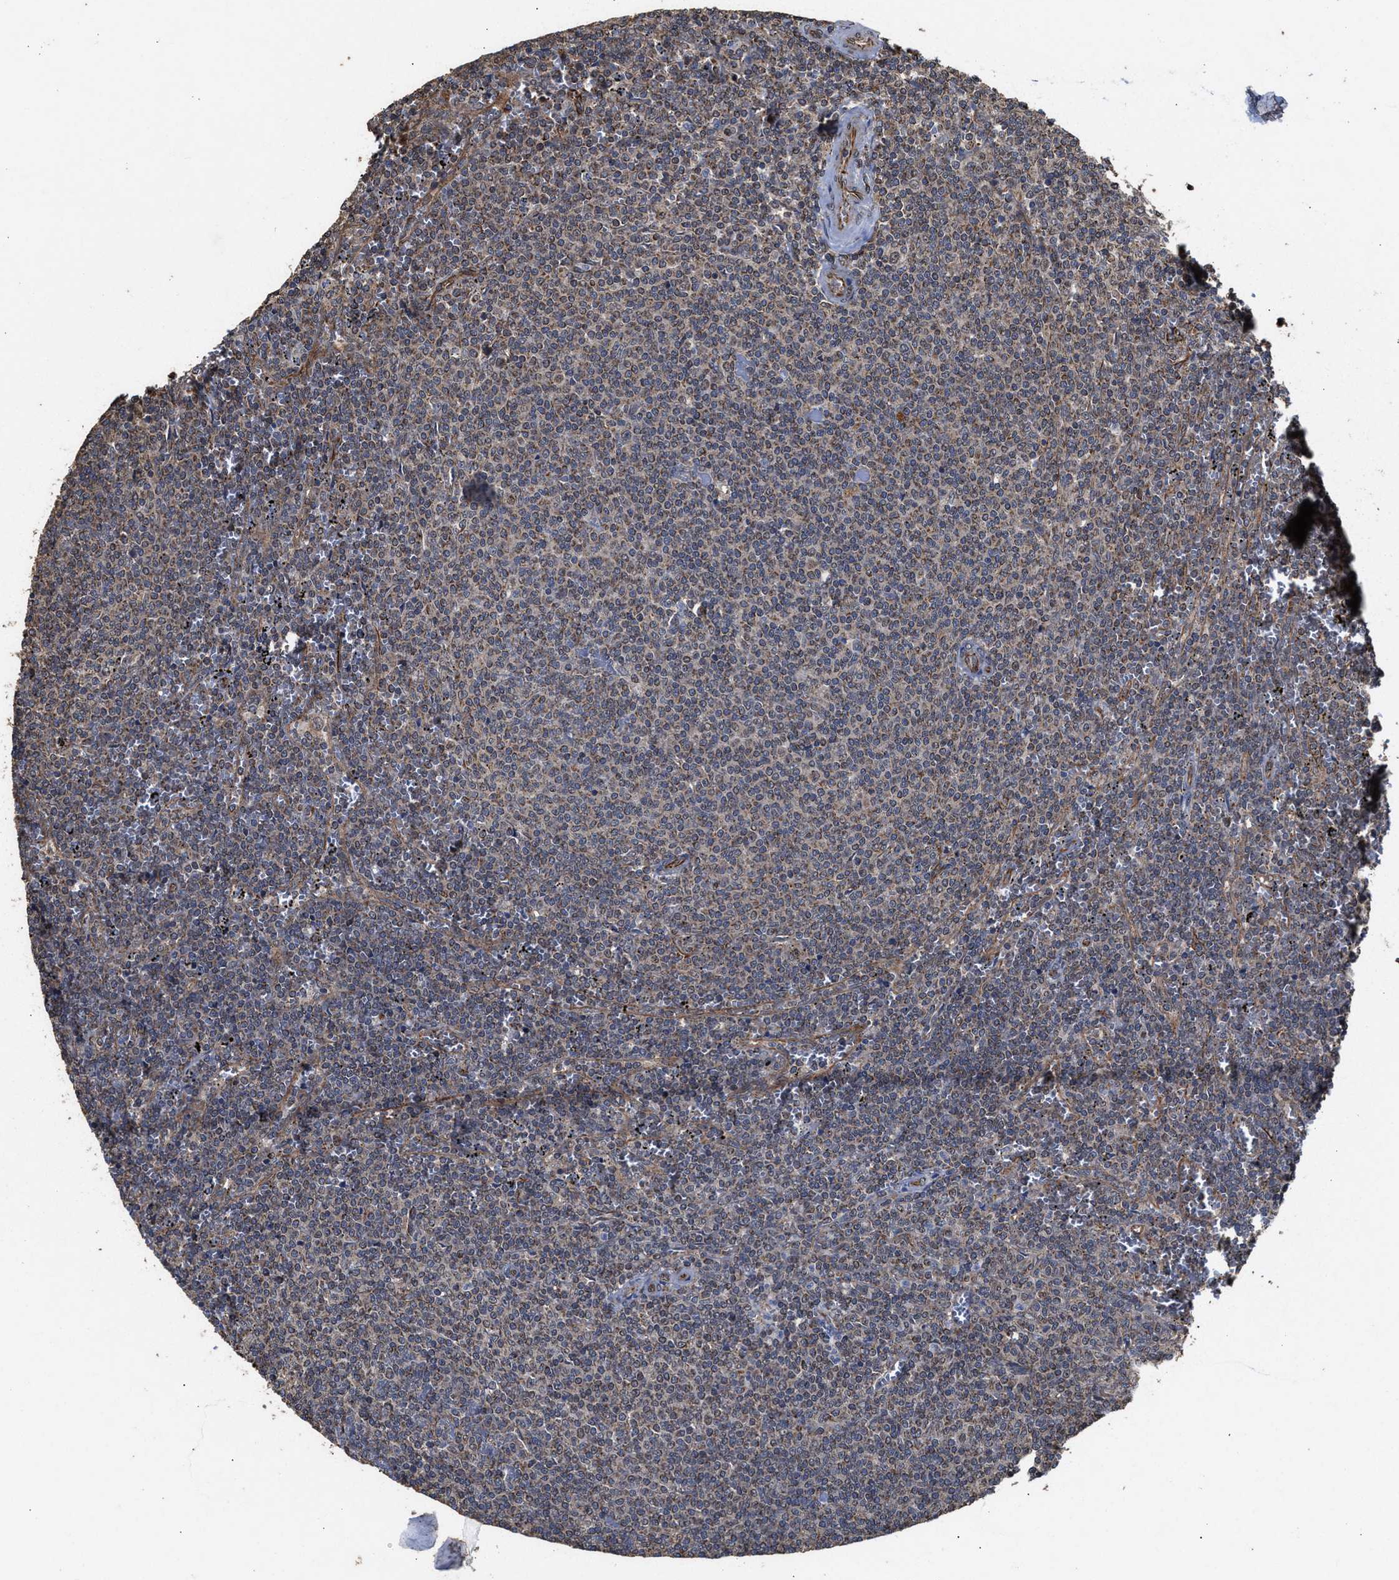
{"staining": {"intensity": "weak", "quantity": ">75%", "location": "cytoplasmic/membranous"}, "tissue": "lymphoma", "cell_type": "Tumor cells", "image_type": "cancer", "snomed": [{"axis": "morphology", "description": "Malignant lymphoma, non-Hodgkin's type, Low grade"}, {"axis": "topography", "description": "Spleen"}], "caption": "Immunohistochemical staining of lymphoma displays low levels of weak cytoplasmic/membranous staining in about >75% of tumor cells.", "gene": "ZNHIT6", "patient": {"sex": "female", "age": 50}}